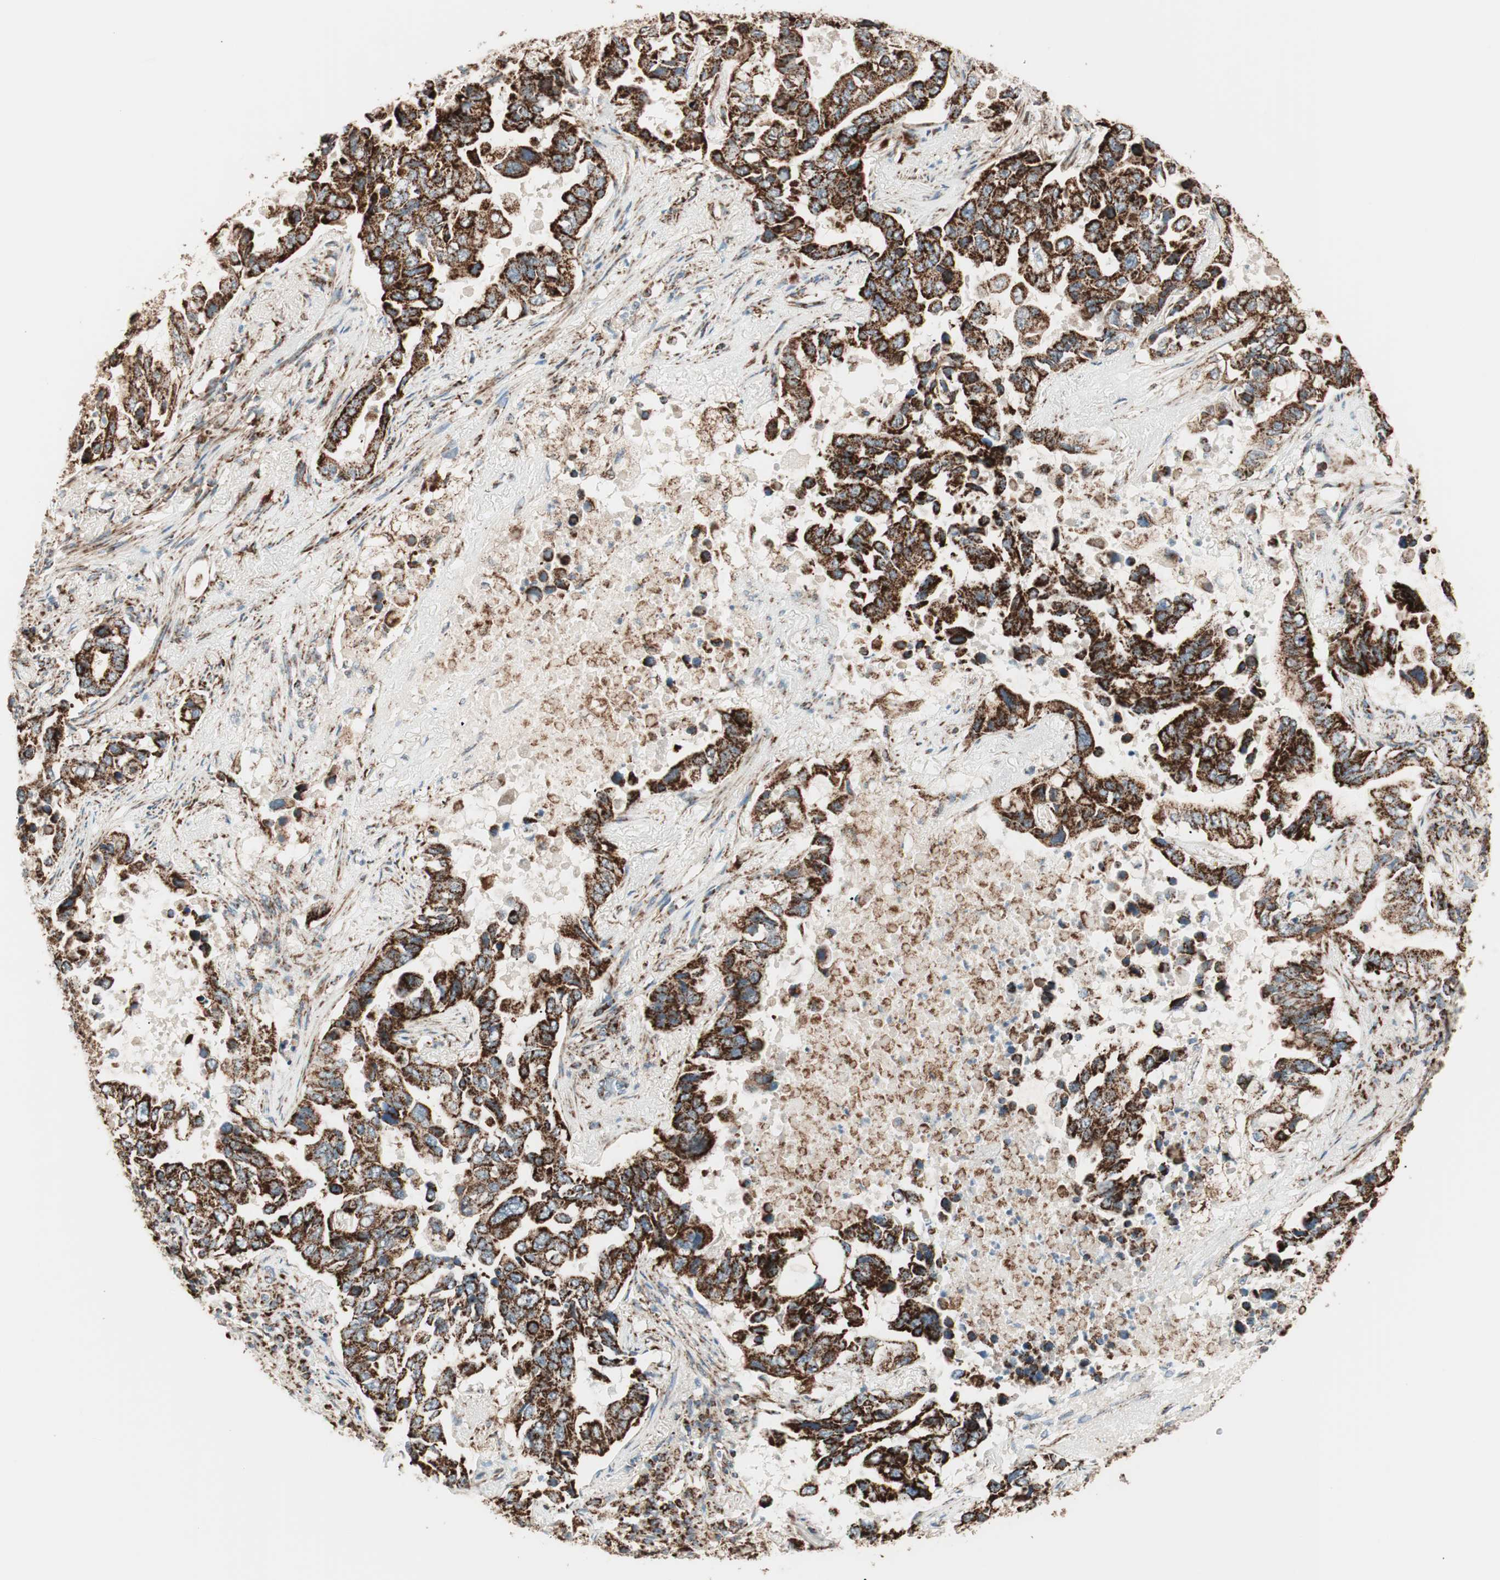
{"staining": {"intensity": "strong", "quantity": ">75%", "location": "cytoplasmic/membranous"}, "tissue": "lung cancer", "cell_type": "Tumor cells", "image_type": "cancer", "snomed": [{"axis": "morphology", "description": "Adenocarcinoma, NOS"}, {"axis": "topography", "description": "Lung"}], "caption": "DAB (3,3'-diaminobenzidine) immunohistochemical staining of human lung cancer (adenocarcinoma) exhibits strong cytoplasmic/membranous protein positivity in about >75% of tumor cells.", "gene": "TOMM22", "patient": {"sex": "male", "age": 64}}